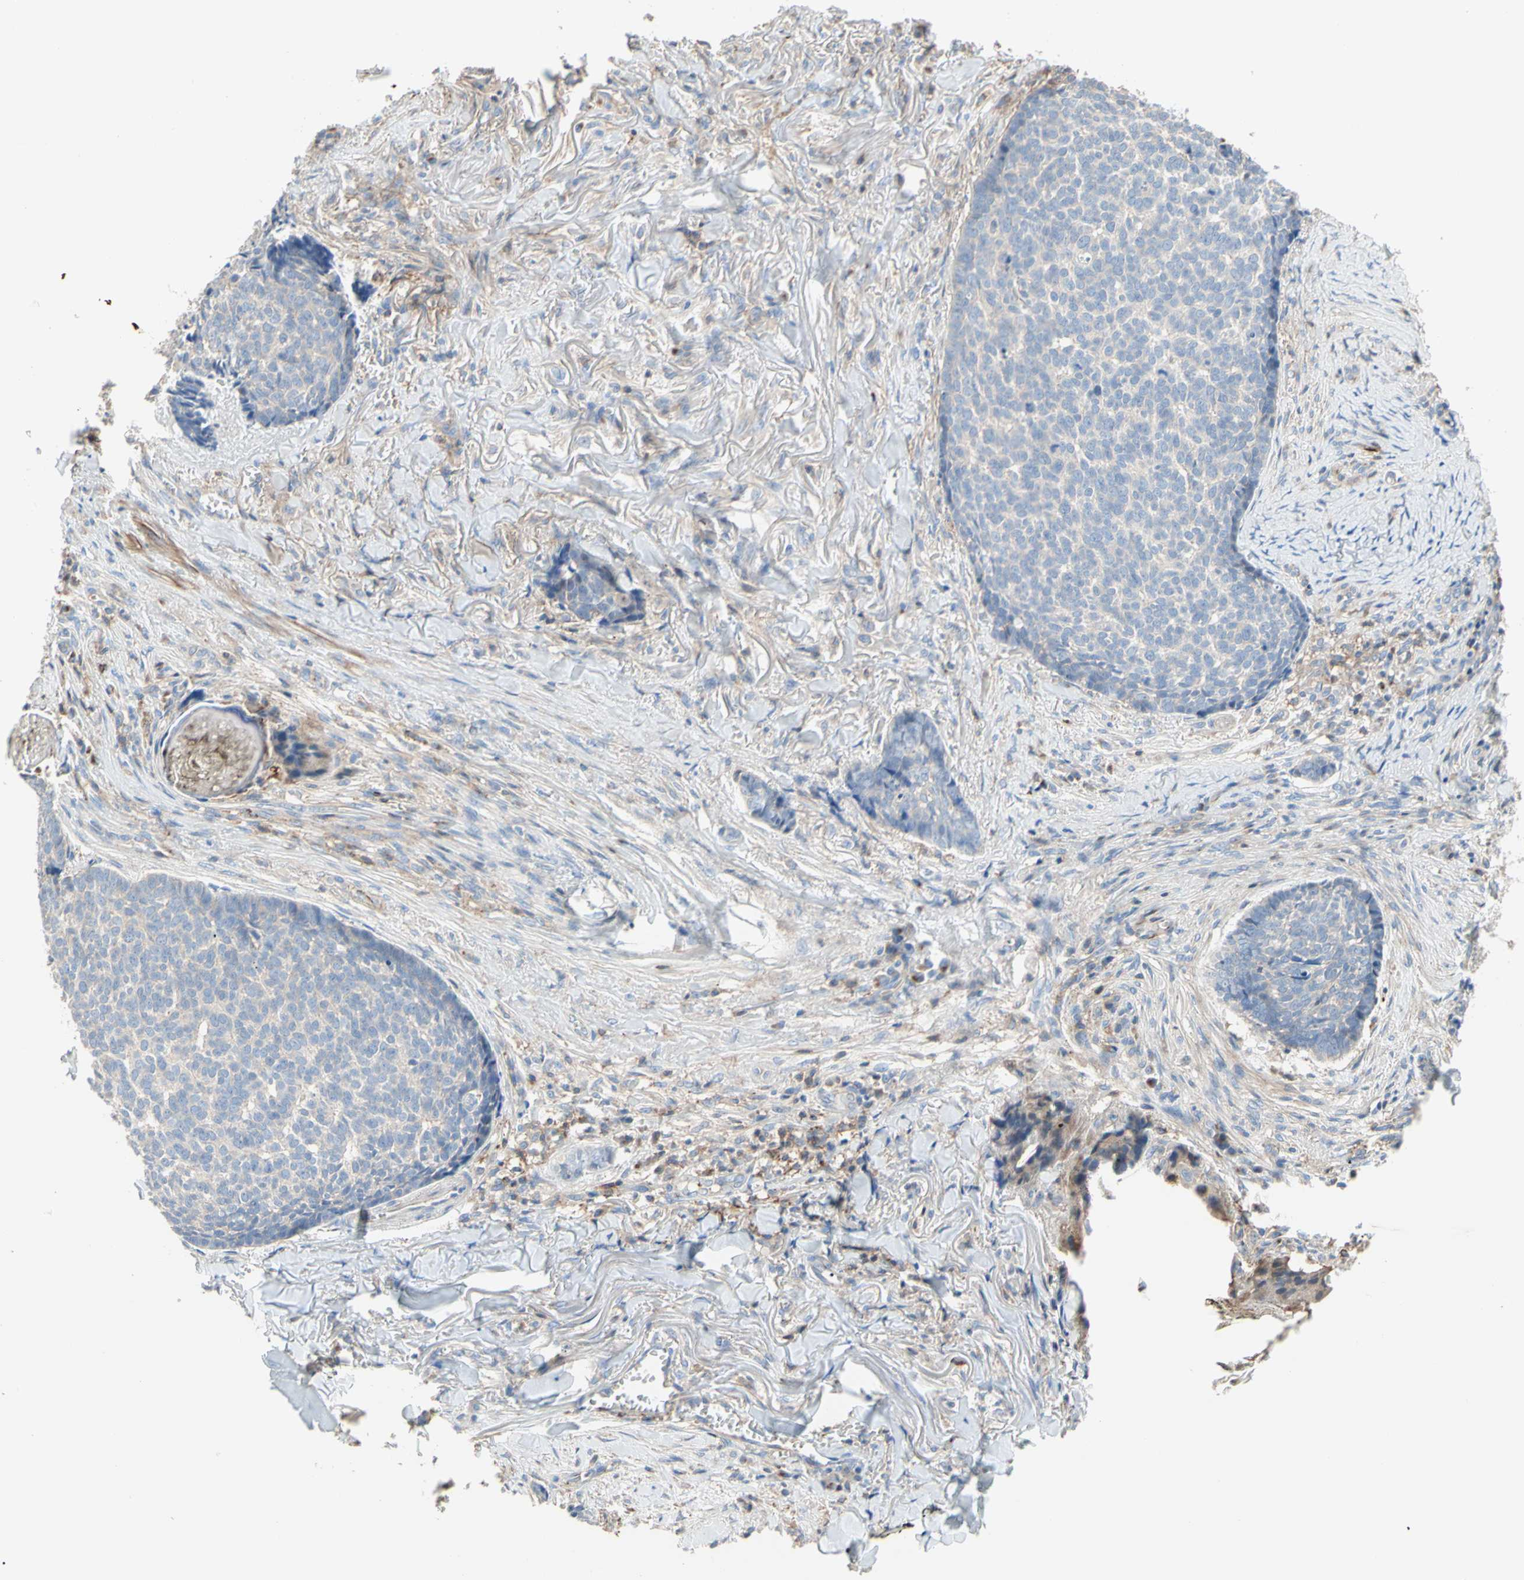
{"staining": {"intensity": "negative", "quantity": "none", "location": "none"}, "tissue": "skin cancer", "cell_type": "Tumor cells", "image_type": "cancer", "snomed": [{"axis": "morphology", "description": "Basal cell carcinoma"}, {"axis": "topography", "description": "Skin"}], "caption": "Tumor cells show no significant expression in basal cell carcinoma (skin). Nuclei are stained in blue.", "gene": "SEMA4C", "patient": {"sex": "male", "age": 84}}